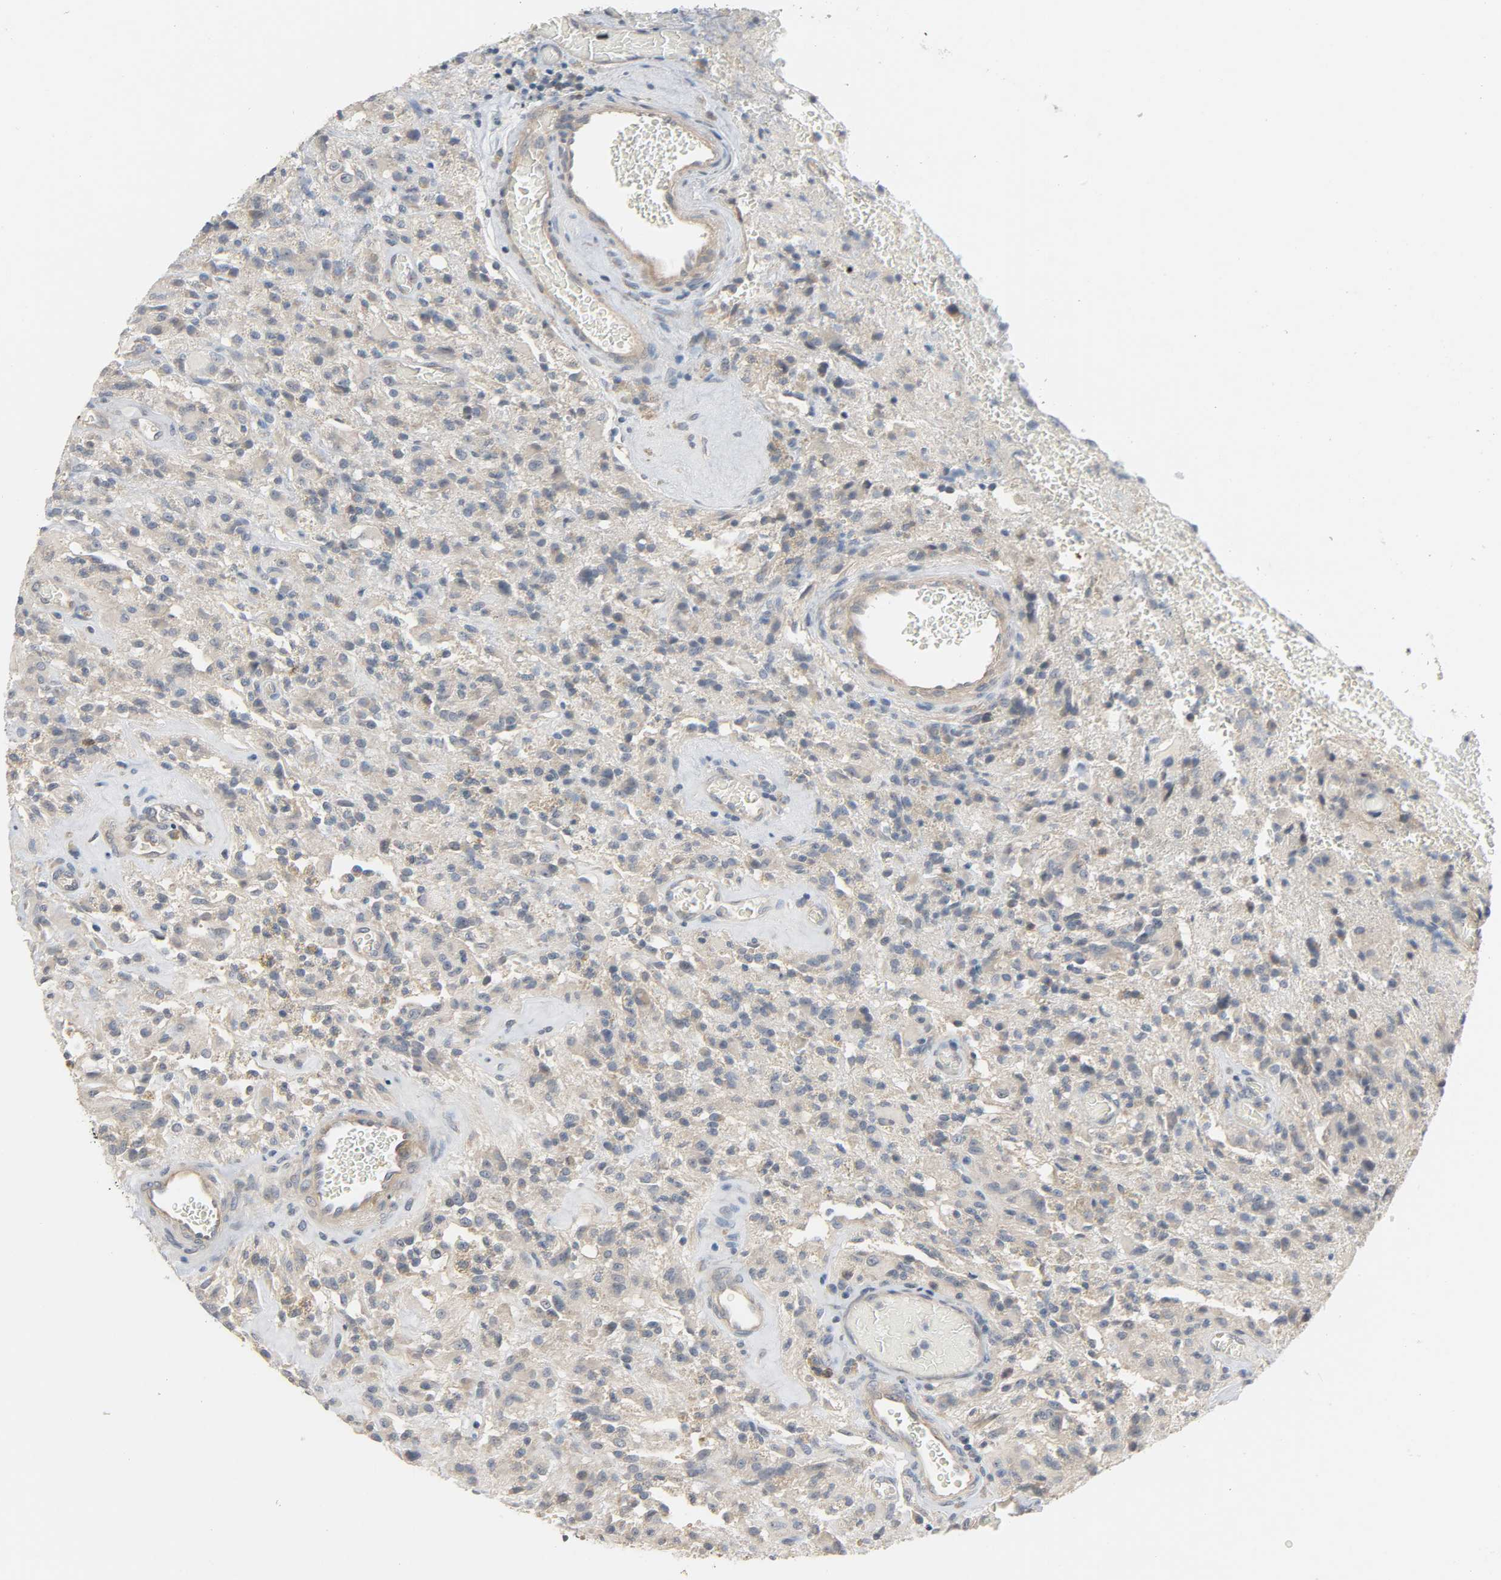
{"staining": {"intensity": "weak", "quantity": ">75%", "location": "cytoplasmic/membranous"}, "tissue": "glioma", "cell_type": "Tumor cells", "image_type": "cancer", "snomed": [{"axis": "morphology", "description": "Normal tissue, NOS"}, {"axis": "morphology", "description": "Glioma, malignant, High grade"}, {"axis": "topography", "description": "Cerebral cortex"}], "caption": "Immunohistochemical staining of human malignant glioma (high-grade) exhibits weak cytoplasmic/membranous protein expression in approximately >75% of tumor cells.", "gene": "CD4", "patient": {"sex": "male", "age": 56}}